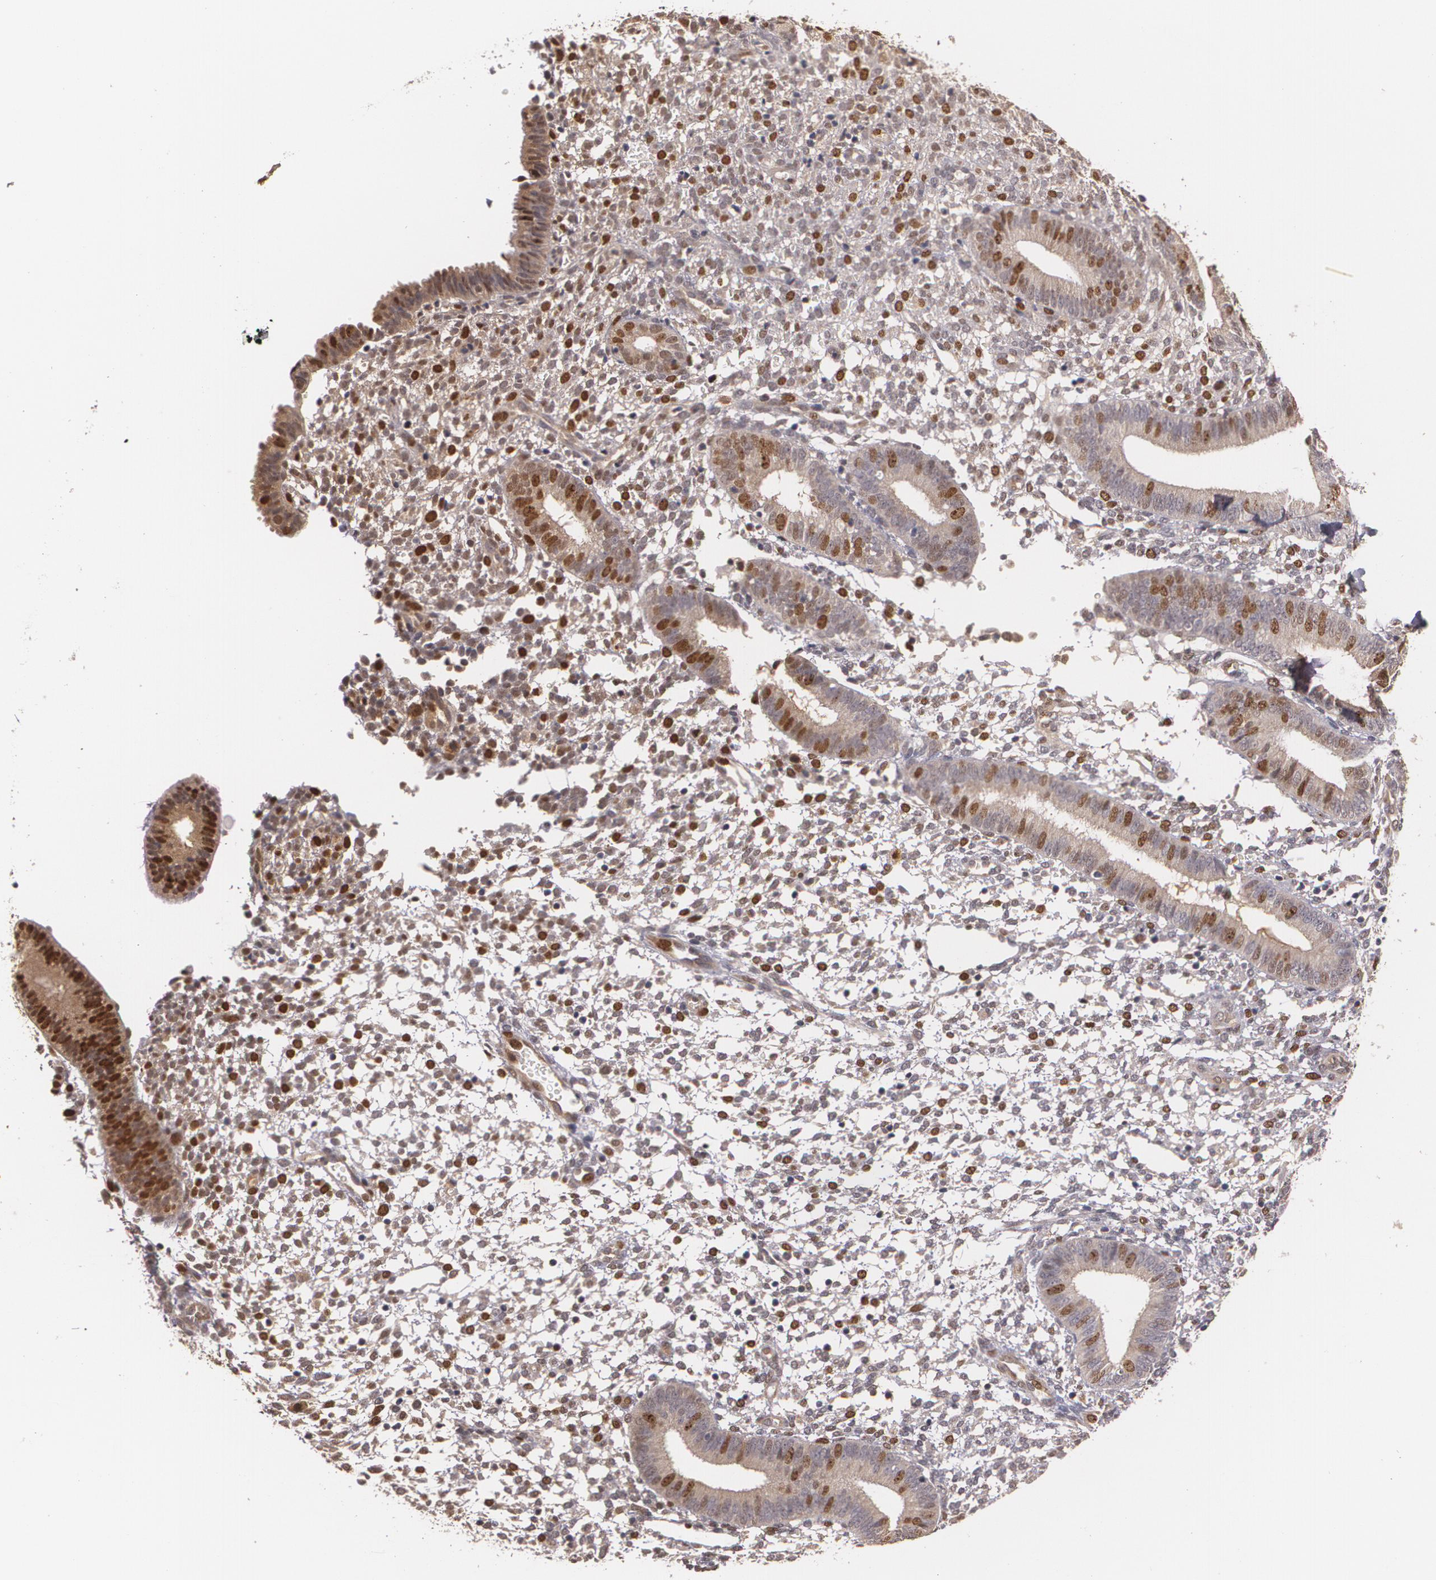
{"staining": {"intensity": "negative", "quantity": "none", "location": "none"}, "tissue": "endometrium", "cell_type": "Cells in endometrial stroma", "image_type": "normal", "snomed": [{"axis": "morphology", "description": "Normal tissue, NOS"}, {"axis": "topography", "description": "Endometrium"}], "caption": "IHC photomicrograph of benign endometrium stained for a protein (brown), which demonstrates no staining in cells in endometrial stroma. The staining was performed using DAB to visualize the protein expression in brown, while the nuclei were stained in blue with hematoxylin (Magnification: 20x).", "gene": "BRCA1", "patient": {"sex": "female", "age": 35}}